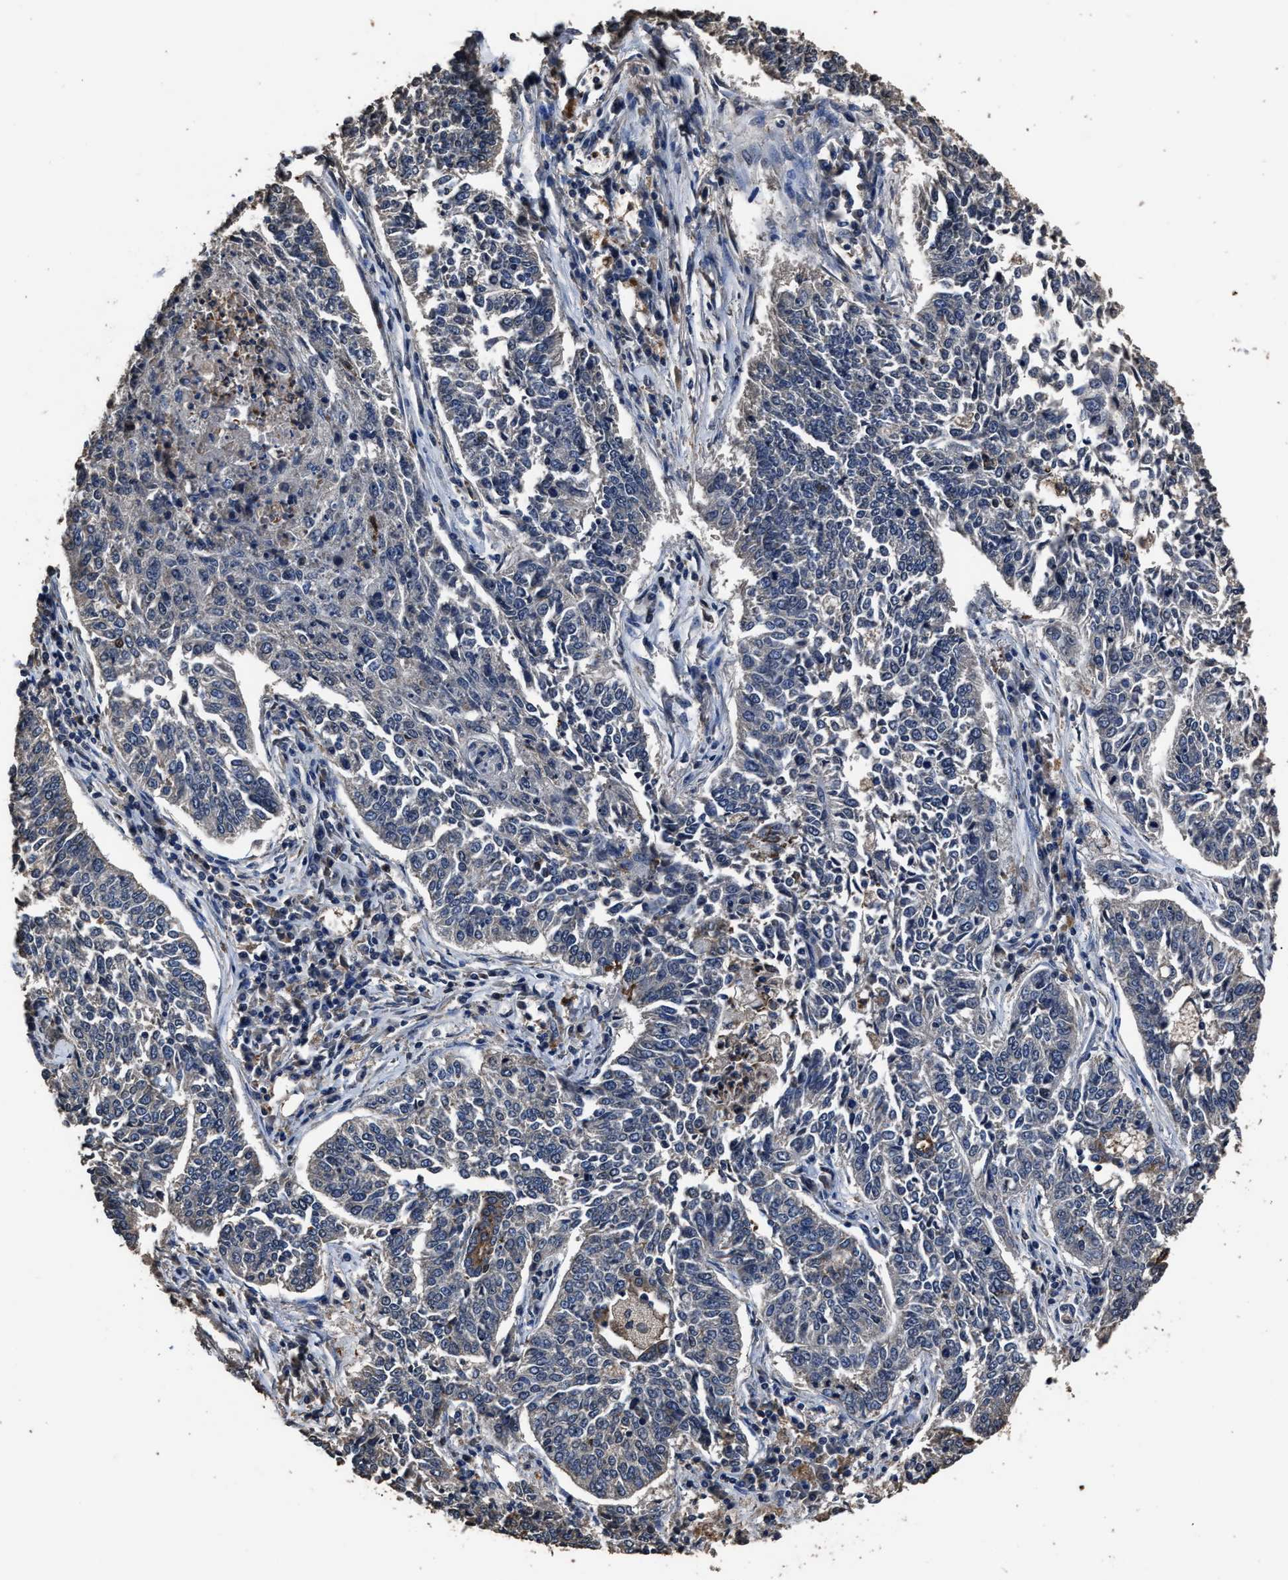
{"staining": {"intensity": "negative", "quantity": "none", "location": "none"}, "tissue": "lung cancer", "cell_type": "Tumor cells", "image_type": "cancer", "snomed": [{"axis": "morphology", "description": "Normal tissue, NOS"}, {"axis": "morphology", "description": "Squamous cell carcinoma, NOS"}, {"axis": "topography", "description": "Cartilage tissue"}, {"axis": "topography", "description": "Bronchus"}, {"axis": "topography", "description": "Lung"}], "caption": "An immunohistochemistry micrograph of lung cancer (squamous cell carcinoma) is shown. There is no staining in tumor cells of lung cancer (squamous cell carcinoma).", "gene": "RSBN1L", "patient": {"sex": "female", "age": 49}}